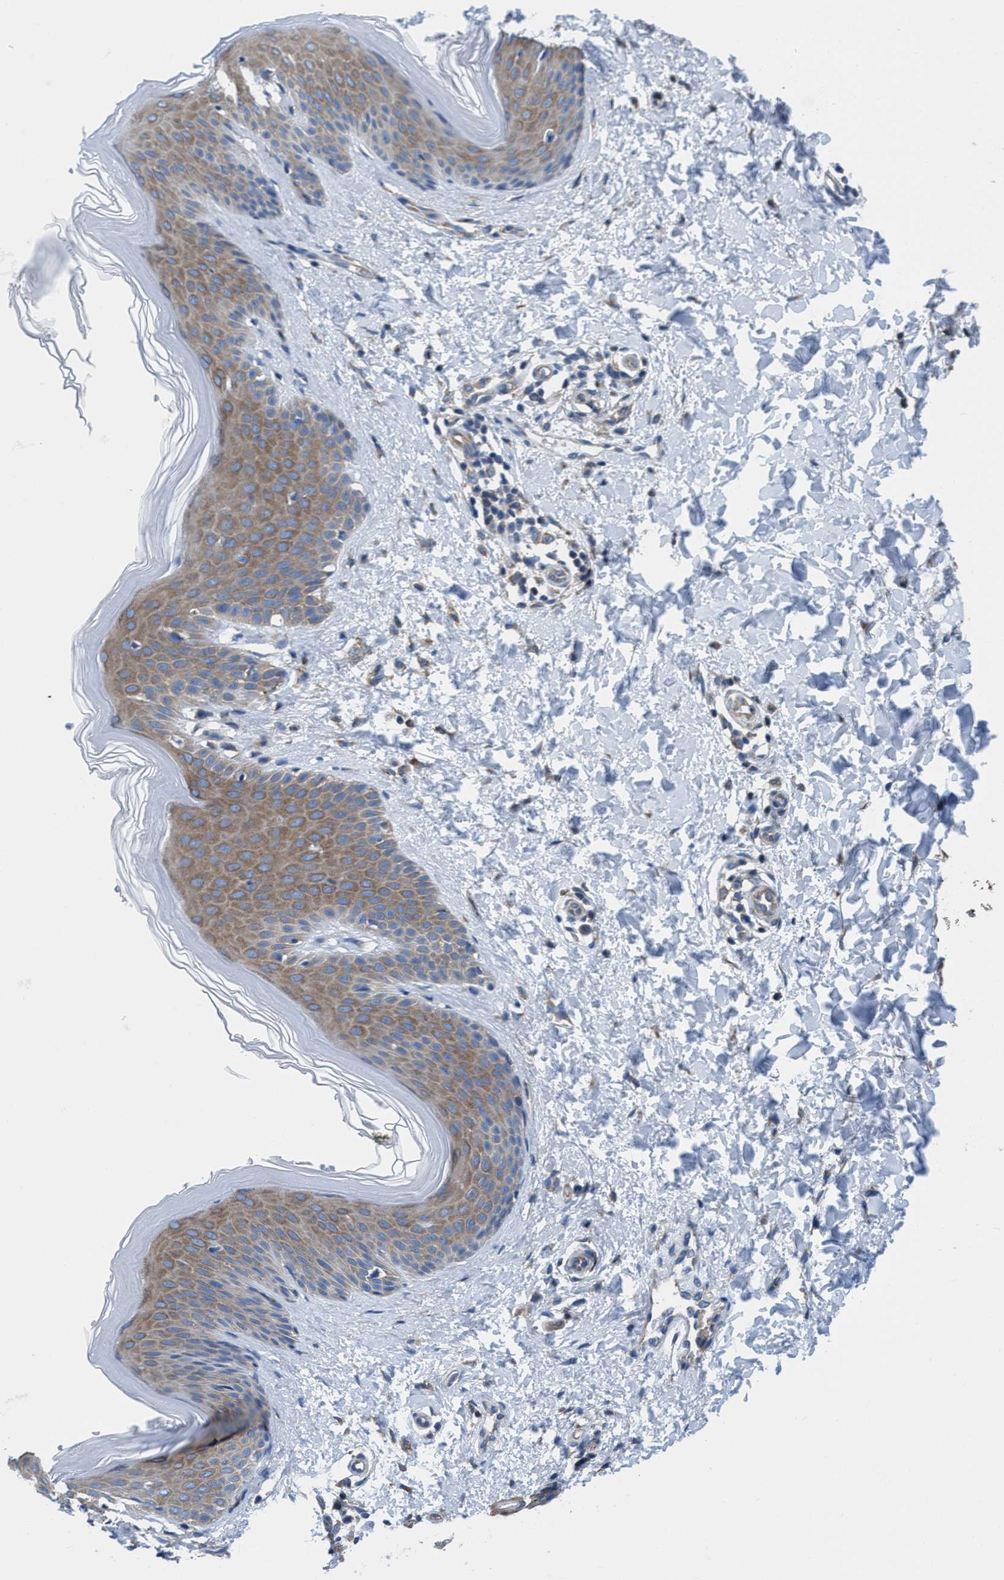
{"staining": {"intensity": "moderate", "quantity": ">75%", "location": "cytoplasmic/membranous"}, "tissue": "skin", "cell_type": "Fibroblasts", "image_type": "normal", "snomed": [{"axis": "morphology", "description": "Normal tissue, NOS"}, {"axis": "morphology", "description": "Malignant melanoma, Metastatic site"}, {"axis": "topography", "description": "Skin"}], "caption": "Protein positivity by immunohistochemistry (IHC) demonstrates moderate cytoplasmic/membranous positivity in approximately >75% of fibroblasts in benign skin.", "gene": "NMT1", "patient": {"sex": "male", "age": 41}}